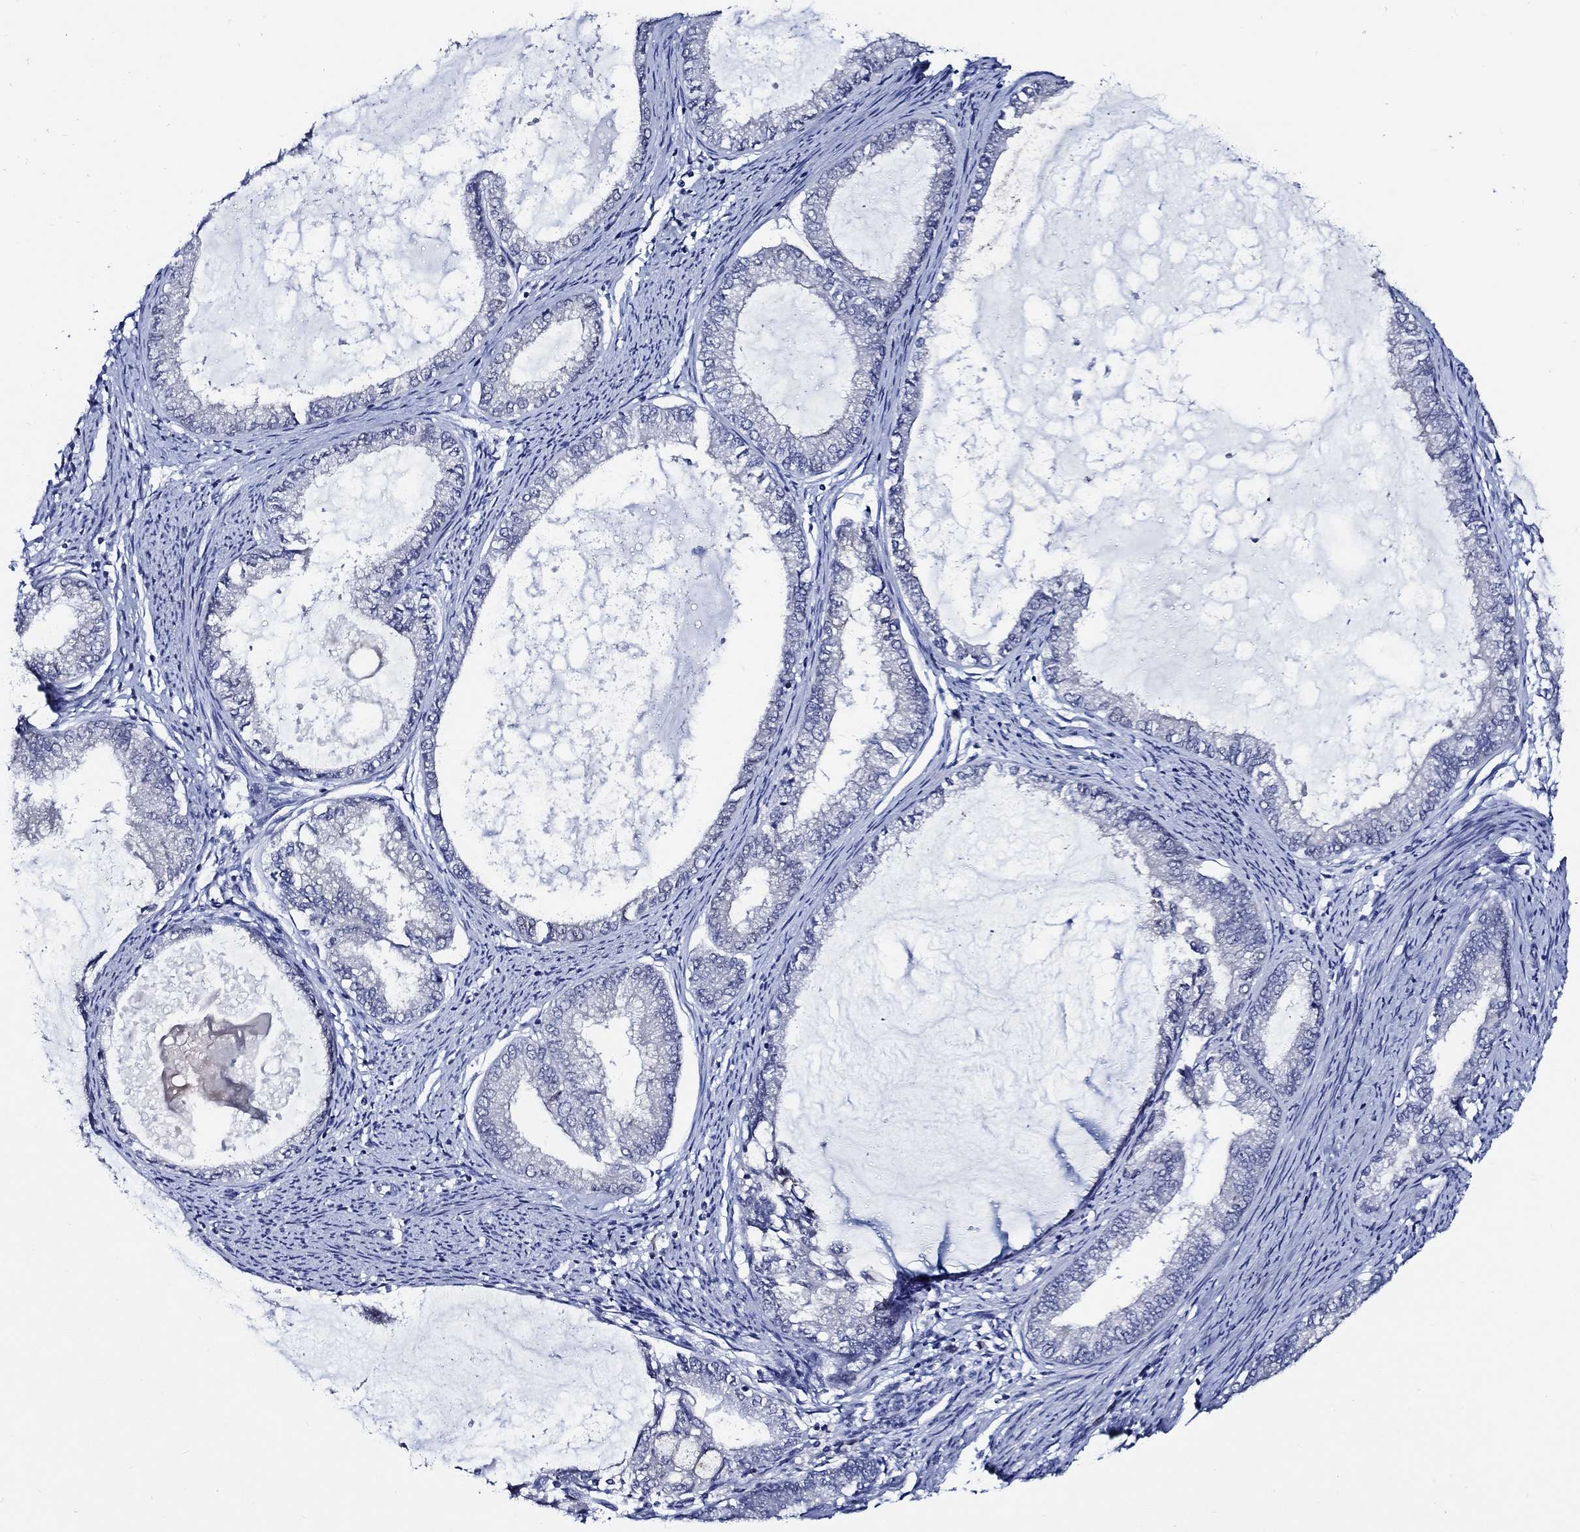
{"staining": {"intensity": "negative", "quantity": "none", "location": "none"}, "tissue": "endometrial cancer", "cell_type": "Tumor cells", "image_type": "cancer", "snomed": [{"axis": "morphology", "description": "Adenocarcinoma, NOS"}, {"axis": "topography", "description": "Endometrium"}], "caption": "Endometrial cancer was stained to show a protein in brown. There is no significant expression in tumor cells.", "gene": "C8orf48", "patient": {"sex": "female", "age": 86}}